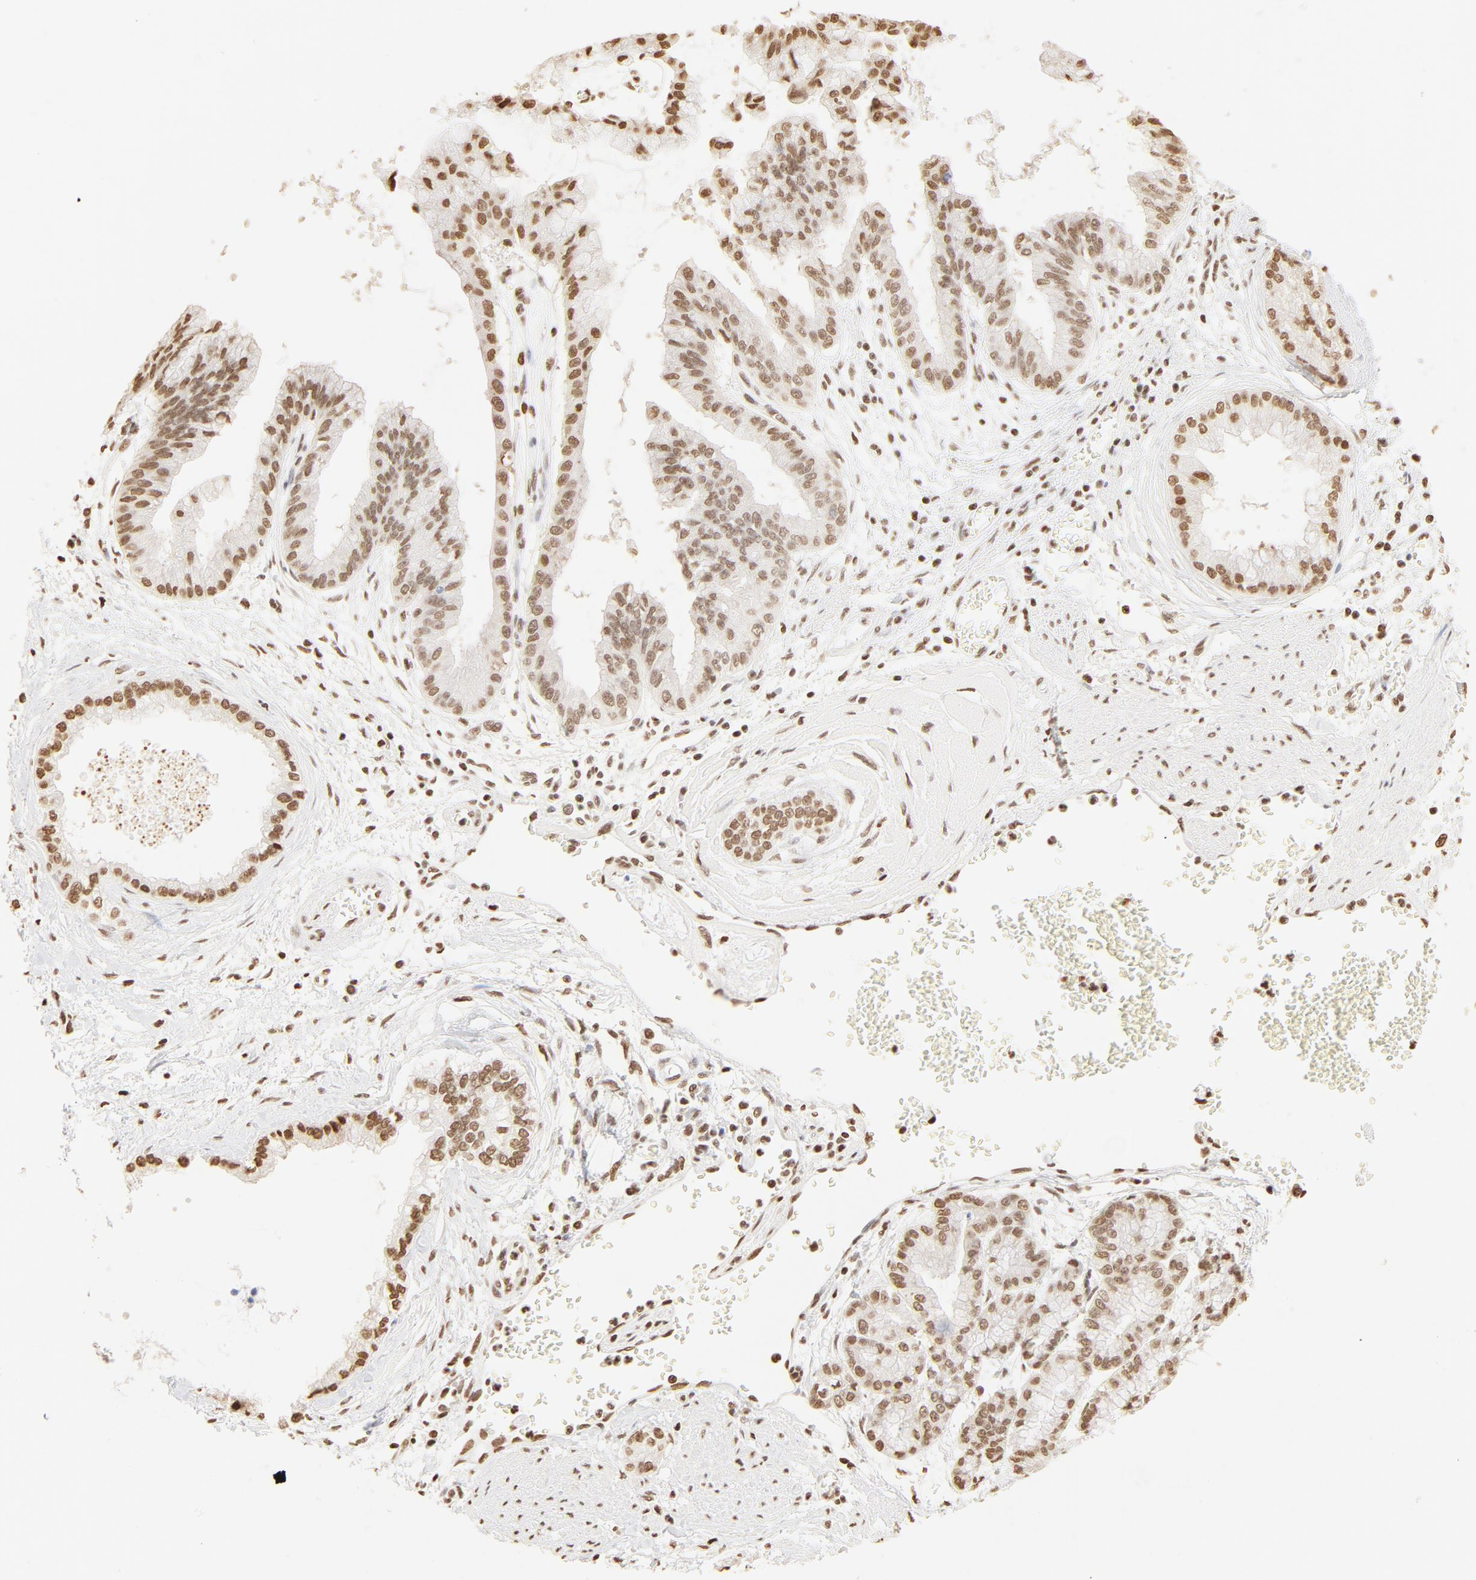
{"staining": {"intensity": "weak", "quantity": ">75%", "location": "cytoplasmic/membranous,nuclear"}, "tissue": "liver cancer", "cell_type": "Tumor cells", "image_type": "cancer", "snomed": [{"axis": "morphology", "description": "Cholangiocarcinoma"}, {"axis": "topography", "description": "Liver"}], "caption": "This image shows immunohistochemistry (IHC) staining of liver cholangiocarcinoma, with low weak cytoplasmic/membranous and nuclear staining in about >75% of tumor cells.", "gene": "ZNF540", "patient": {"sex": "female", "age": 79}}